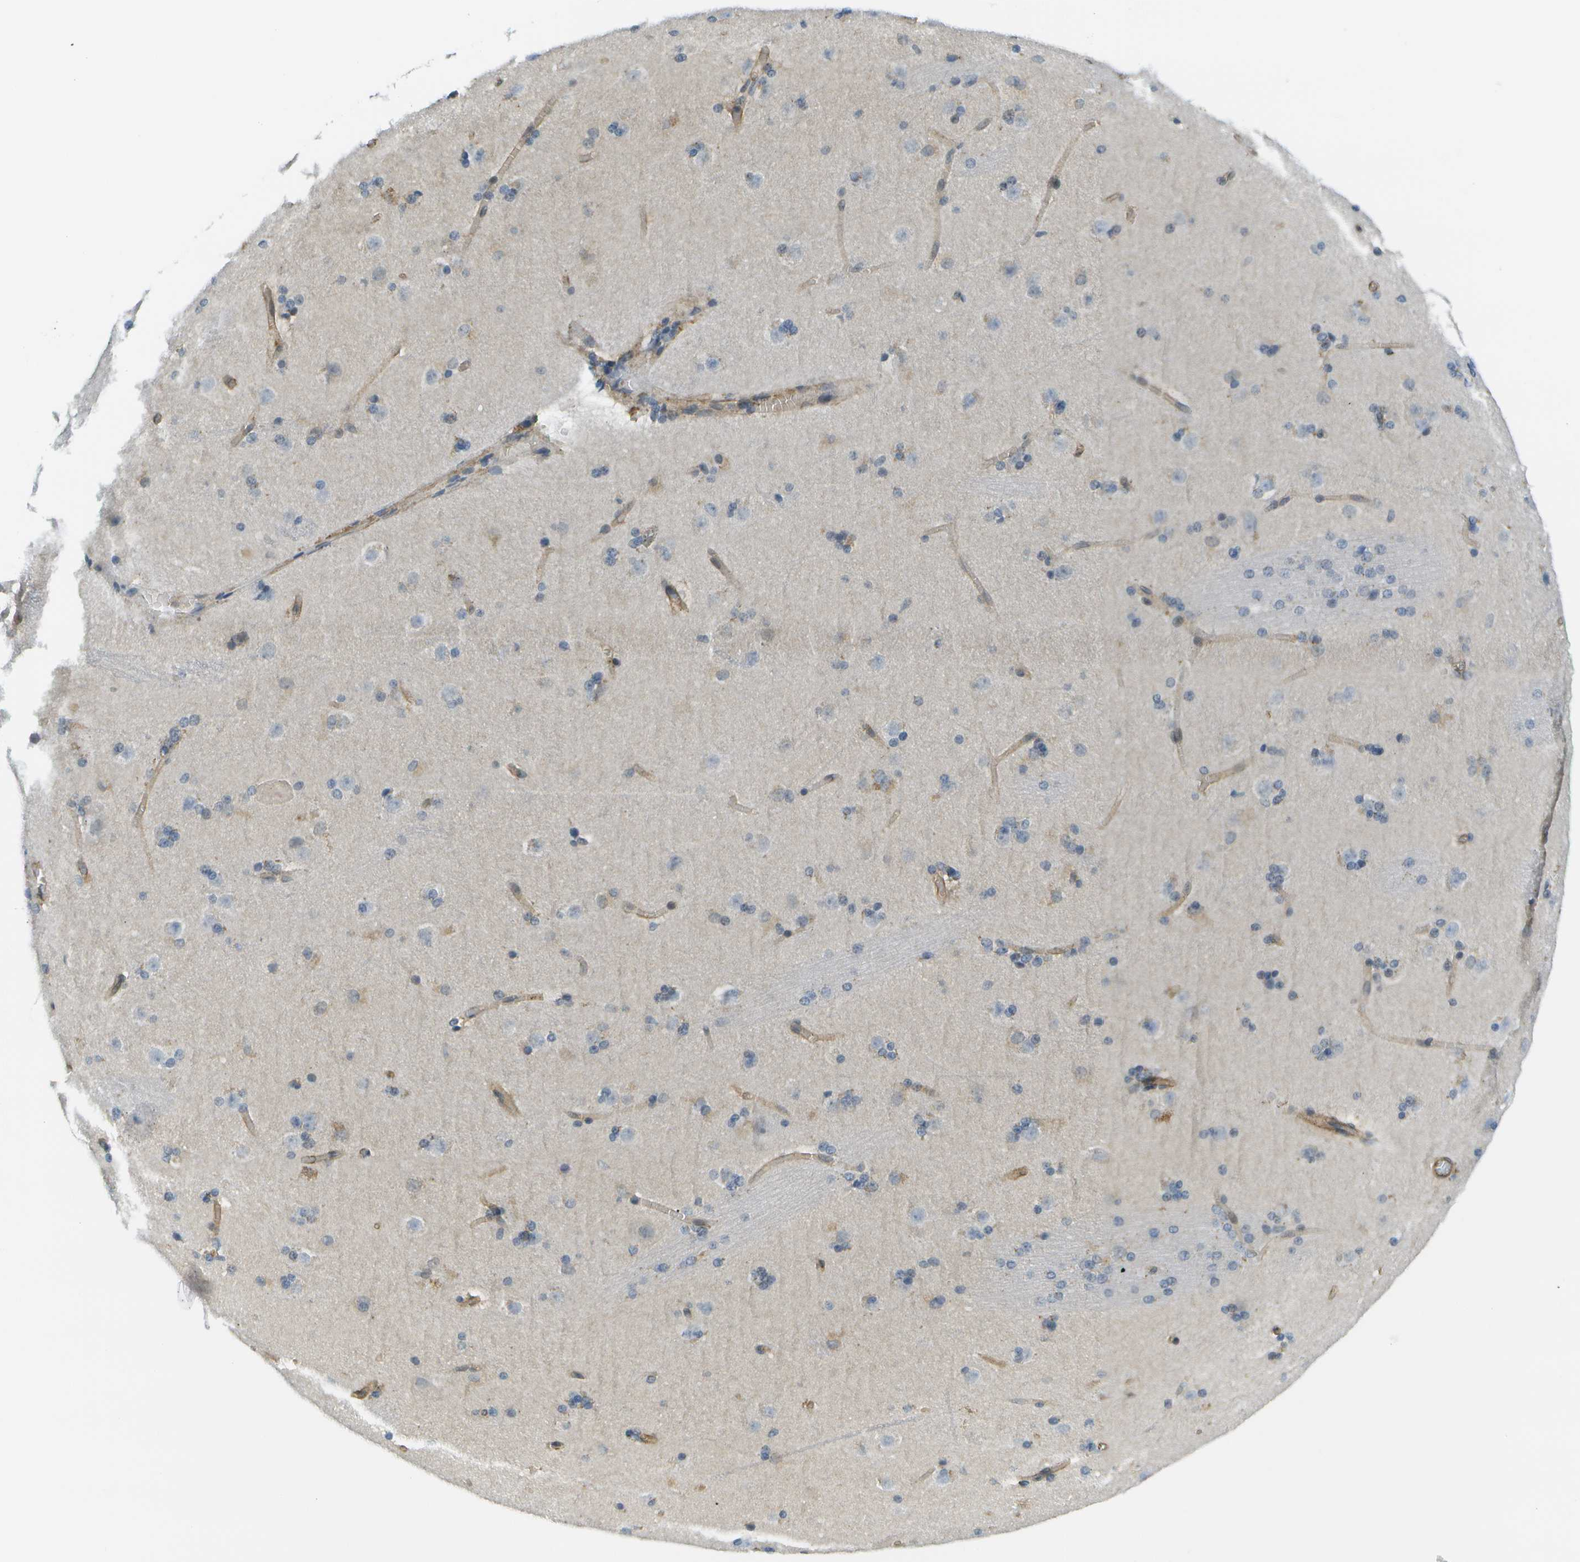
{"staining": {"intensity": "negative", "quantity": "none", "location": "none"}, "tissue": "caudate", "cell_type": "Glial cells", "image_type": "normal", "snomed": [{"axis": "morphology", "description": "Normal tissue, NOS"}, {"axis": "topography", "description": "Lateral ventricle wall"}], "caption": "The immunohistochemistry image has no significant positivity in glial cells of caudate.", "gene": "KIAA0040", "patient": {"sex": "female", "age": 19}}